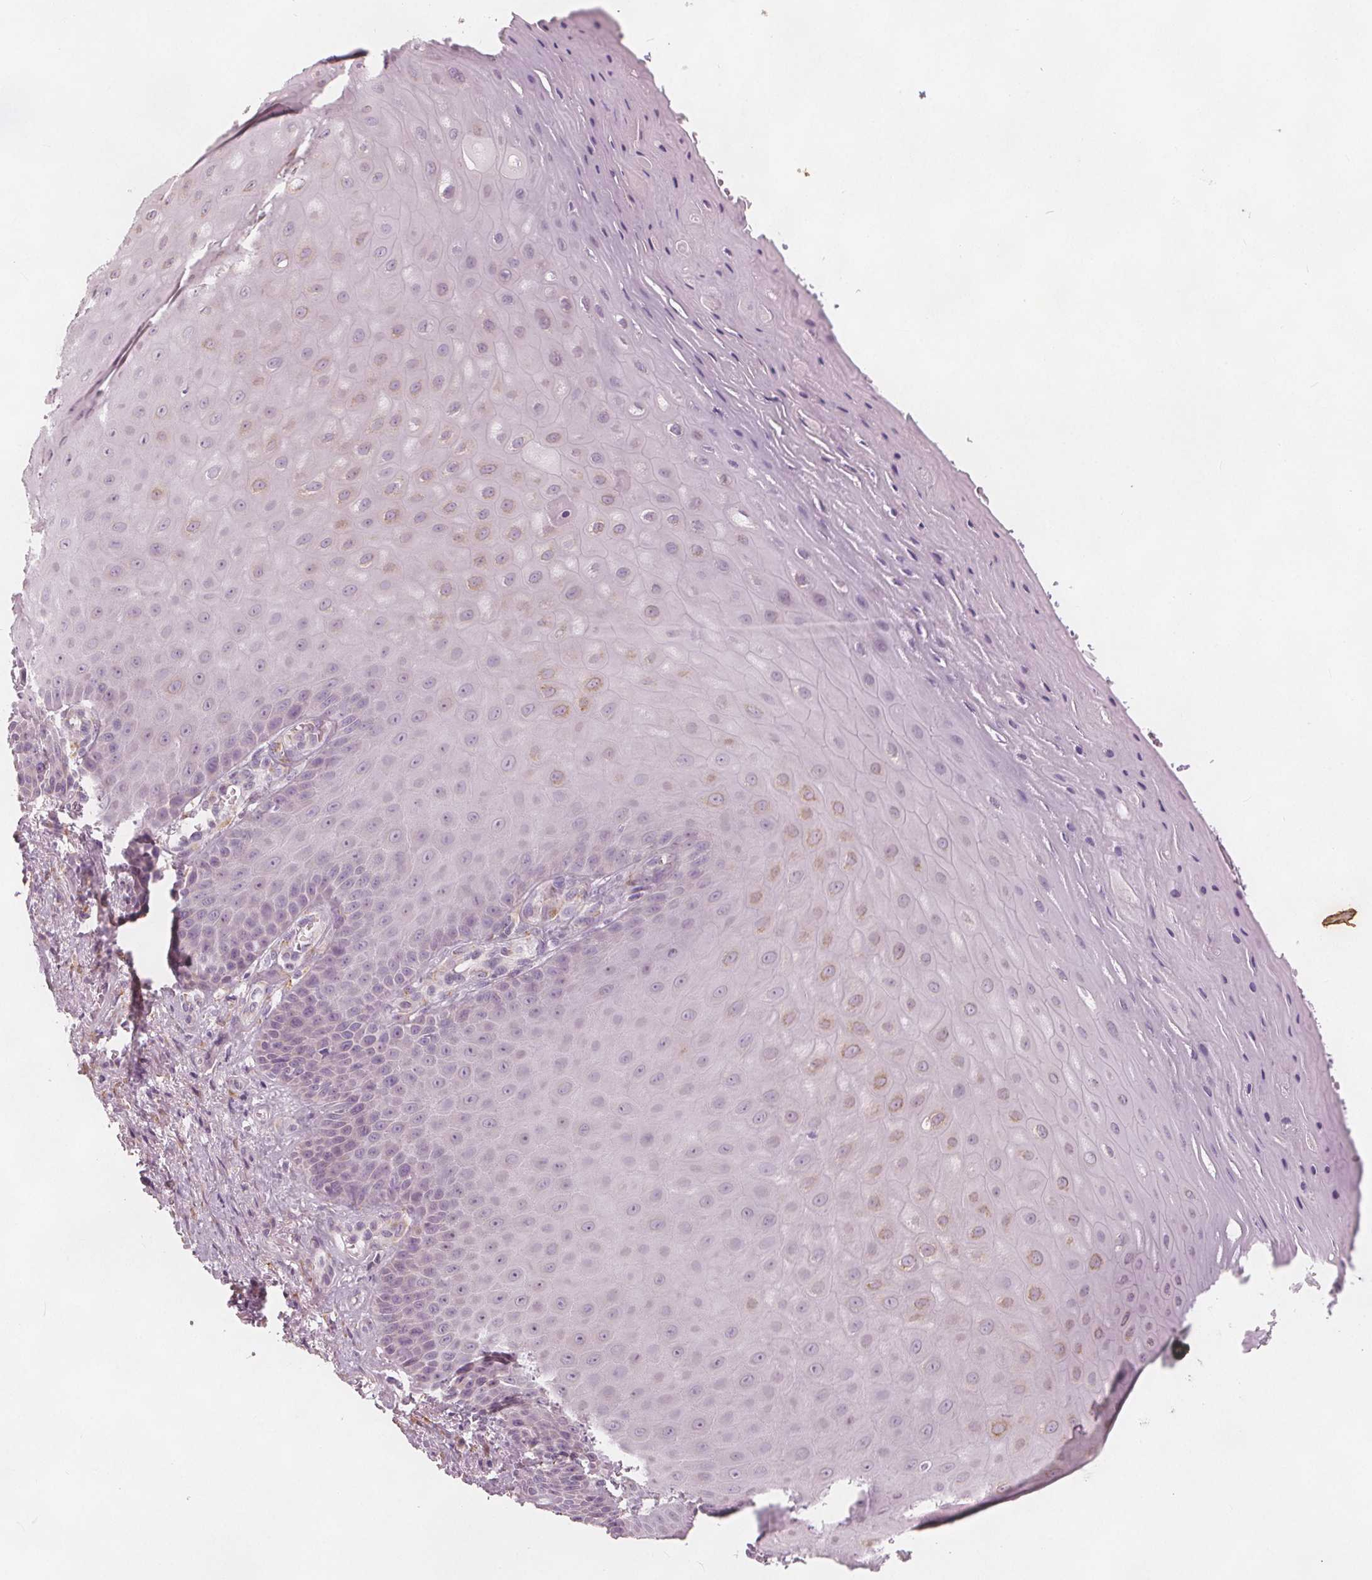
{"staining": {"intensity": "negative", "quantity": "none", "location": "none"}, "tissue": "vagina", "cell_type": "Squamous epithelial cells", "image_type": "normal", "snomed": [{"axis": "morphology", "description": "Normal tissue, NOS"}, {"axis": "topography", "description": "Vagina"}], "caption": "Immunohistochemistry (IHC) histopathology image of unremarkable vagina: vagina stained with DAB shows no significant protein expression in squamous epithelial cells. The staining is performed using DAB (3,3'-diaminobenzidine) brown chromogen with nuclei counter-stained in using hematoxylin.", "gene": "BRSK1", "patient": {"sex": "female", "age": 83}}